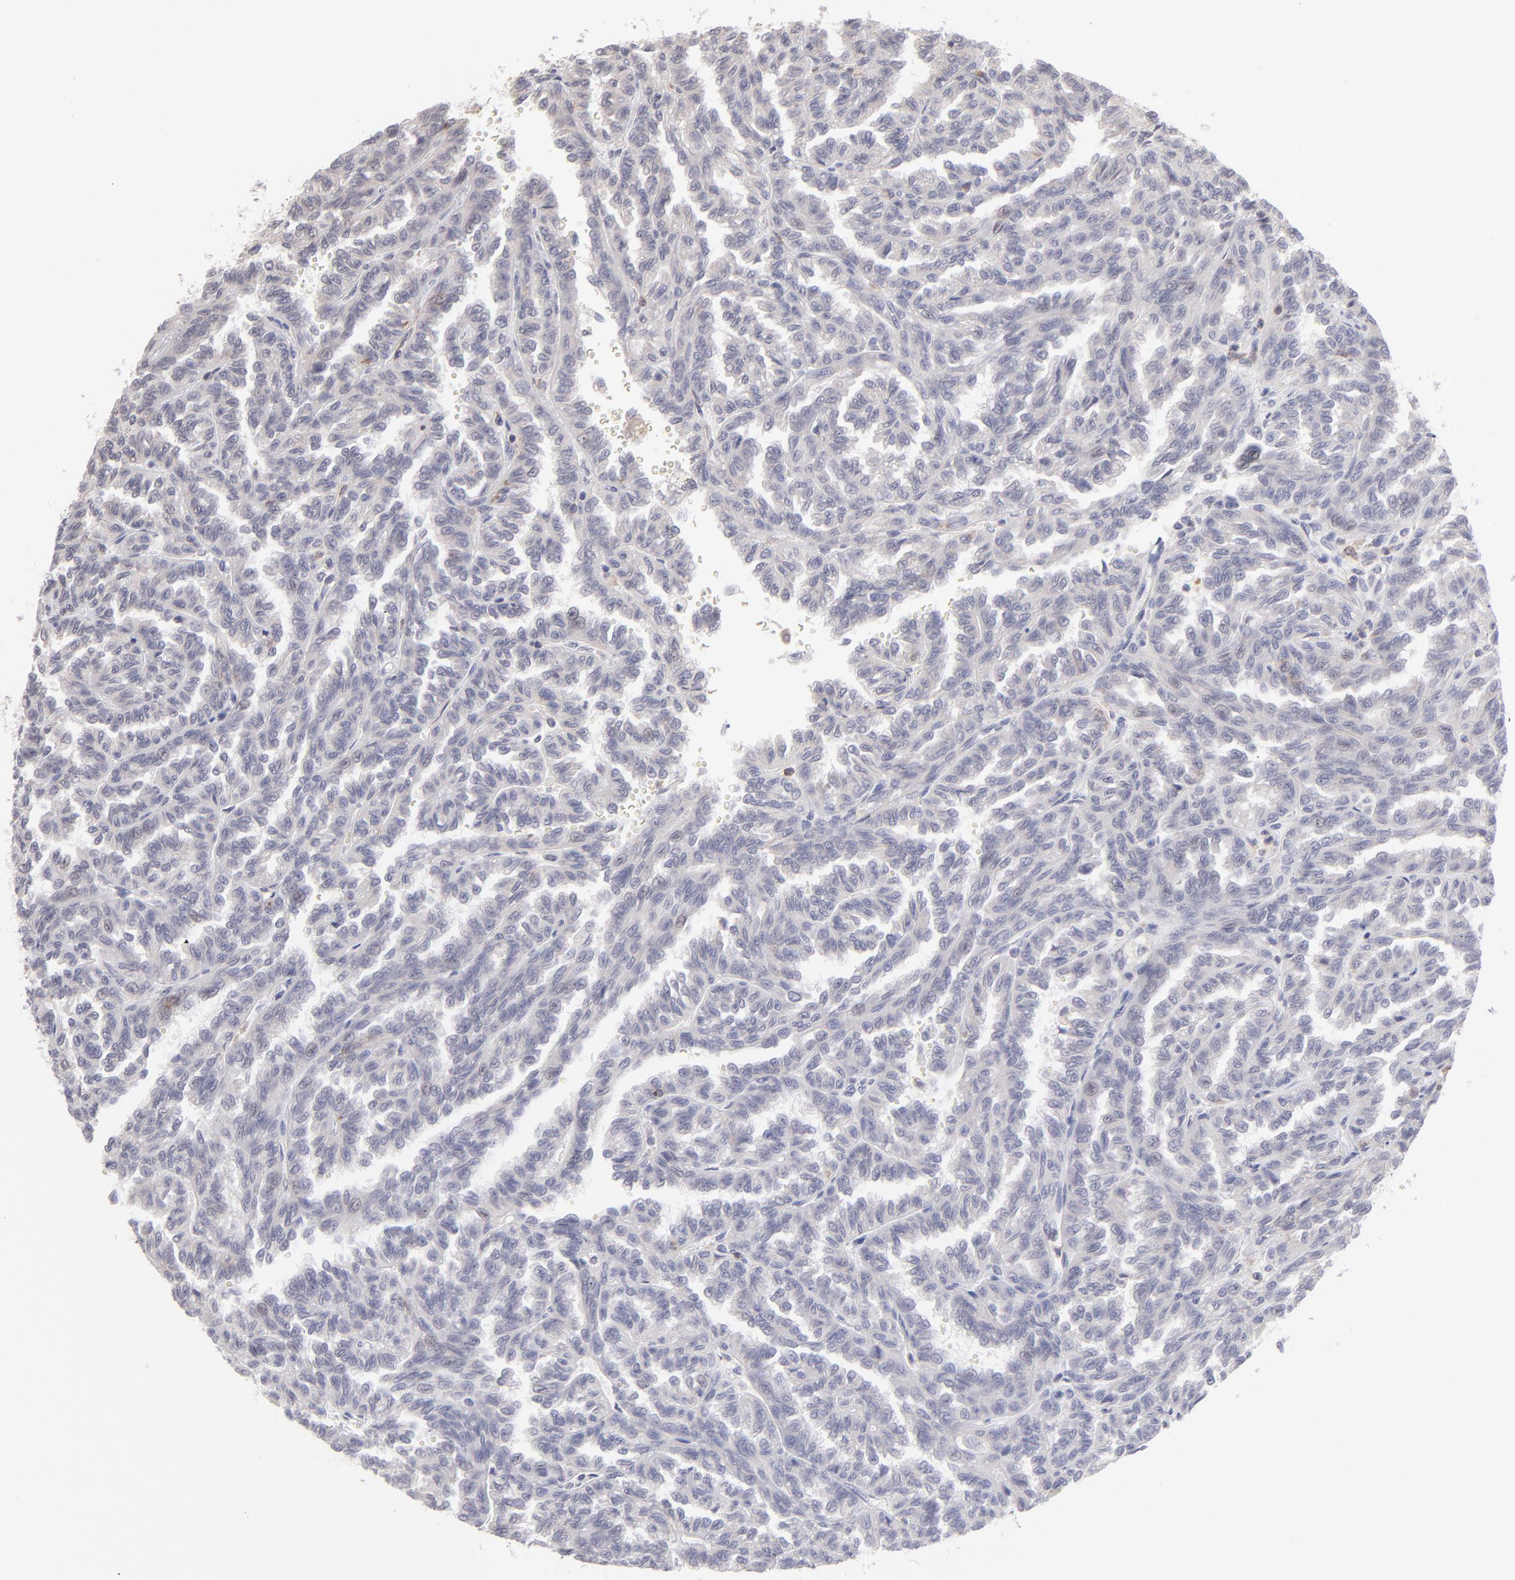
{"staining": {"intensity": "negative", "quantity": "none", "location": "none"}, "tissue": "renal cancer", "cell_type": "Tumor cells", "image_type": "cancer", "snomed": [{"axis": "morphology", "description": "Inflammation, NOS"}, {"axis": "morphology", "description": "Adenocarcinoma, NOS"}, {"axis": "topography", "description": "Kidney"}], "caption": "Histopathology image shows no significant protein positivity in tumor cells of renal cancer. (Stains: DAB (3,3'-diaminobenzidine) immunohistochemistry (IHC) with hematoxylin counter stain, Microscopy: brightfield microscopy at high magnification).", "gene": "OAS1", "patient": {"sex": "male", "age": 68}}